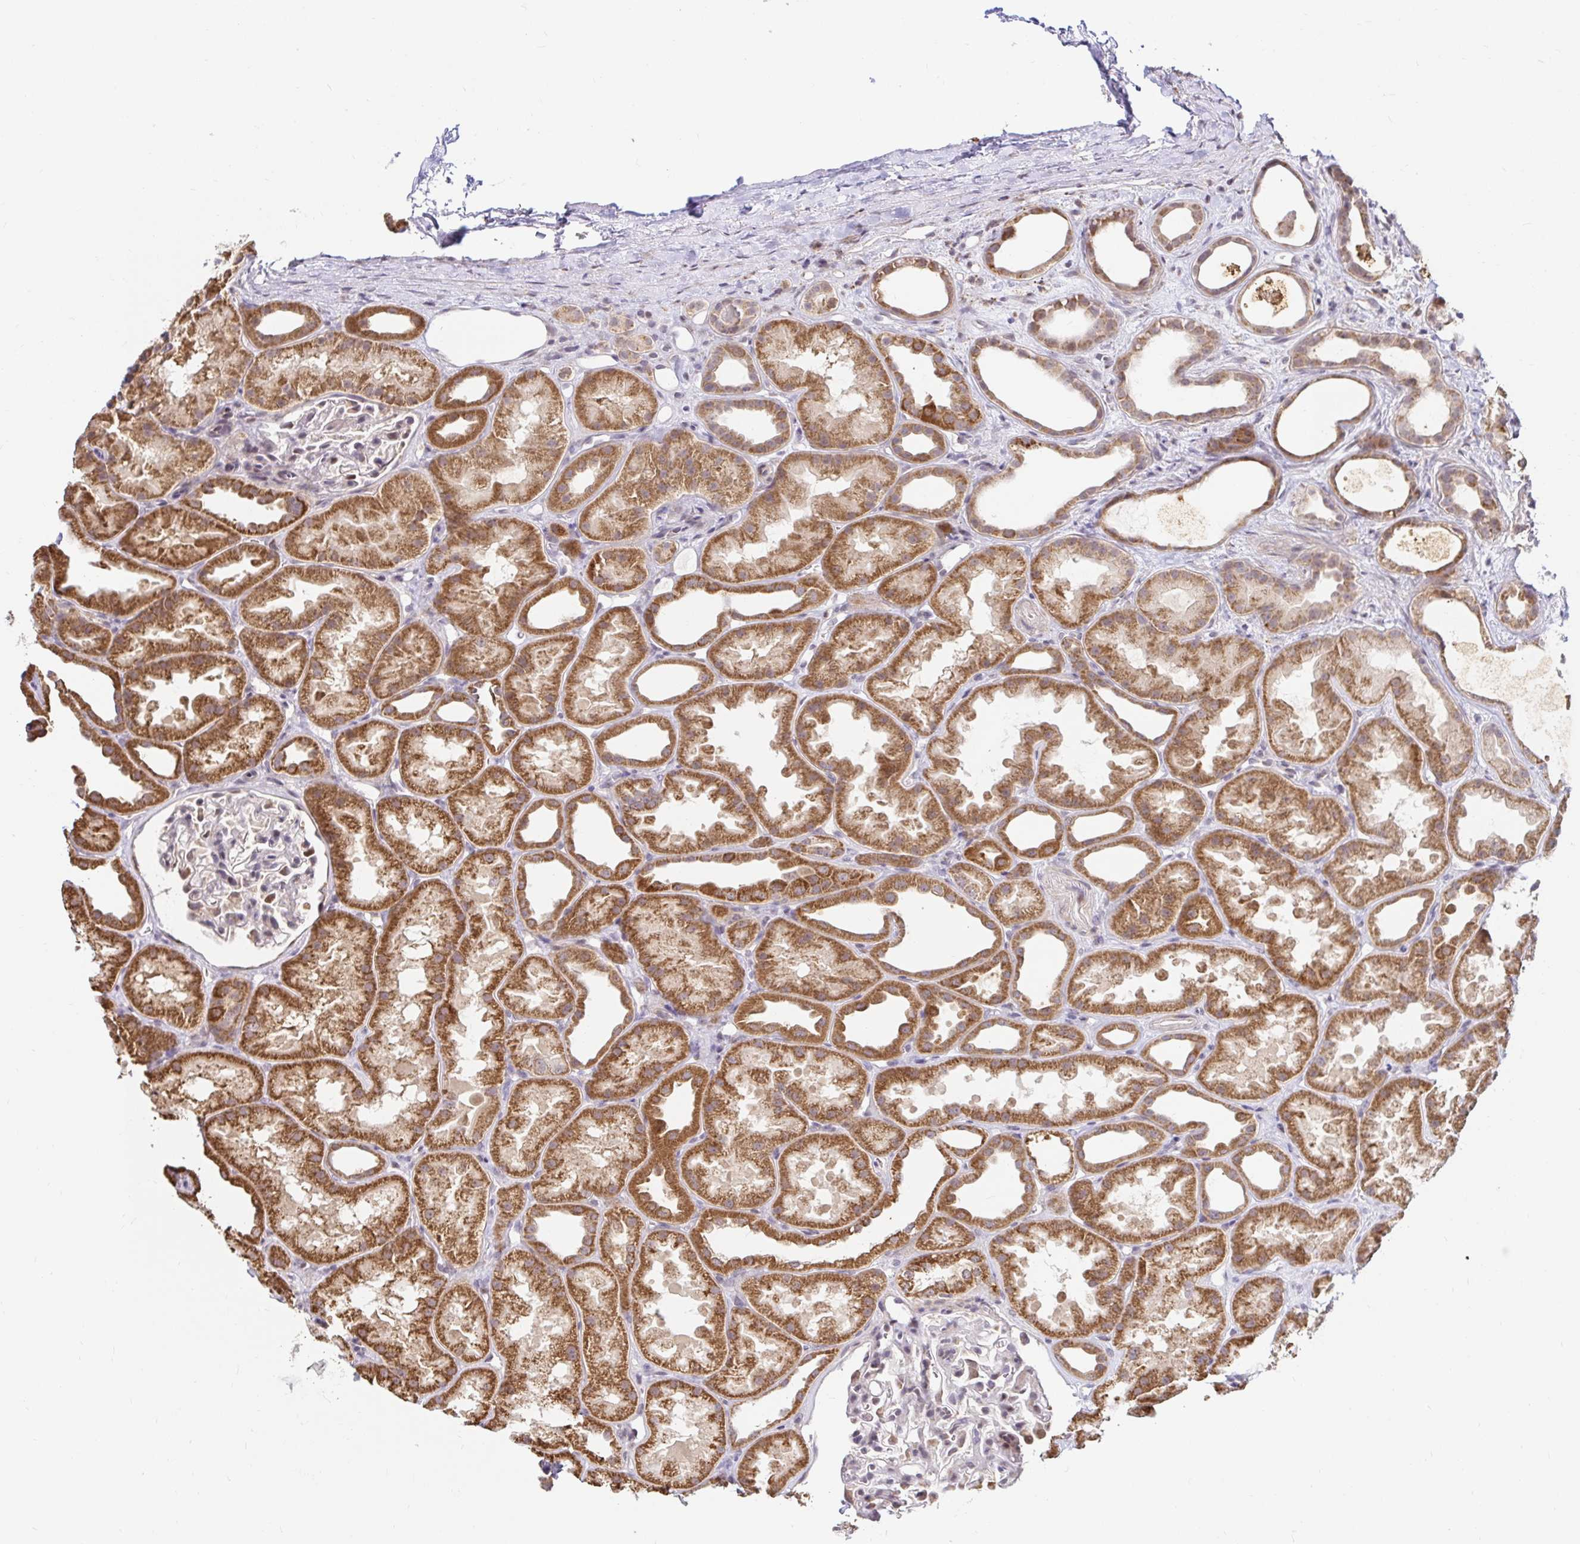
{"staining": {"intensity": "weak", "quantity": "<25%", "location": "cytoplasmic/membranous"}, "tissue": "kidney", "cell_type": "Cells in glomeruli", "image_type": "normal", "snomed": [{"axis": "morphology", "description": "Normal tissue, NOS"}, {"axis": "topography", "description": "Kidney"}], "caption": "Human kidney stained for a protein using IHC reveals no expression in cells in glomeruli.", "gene": "TIMM50", "patient": {"sex": "male", "age": 61}}